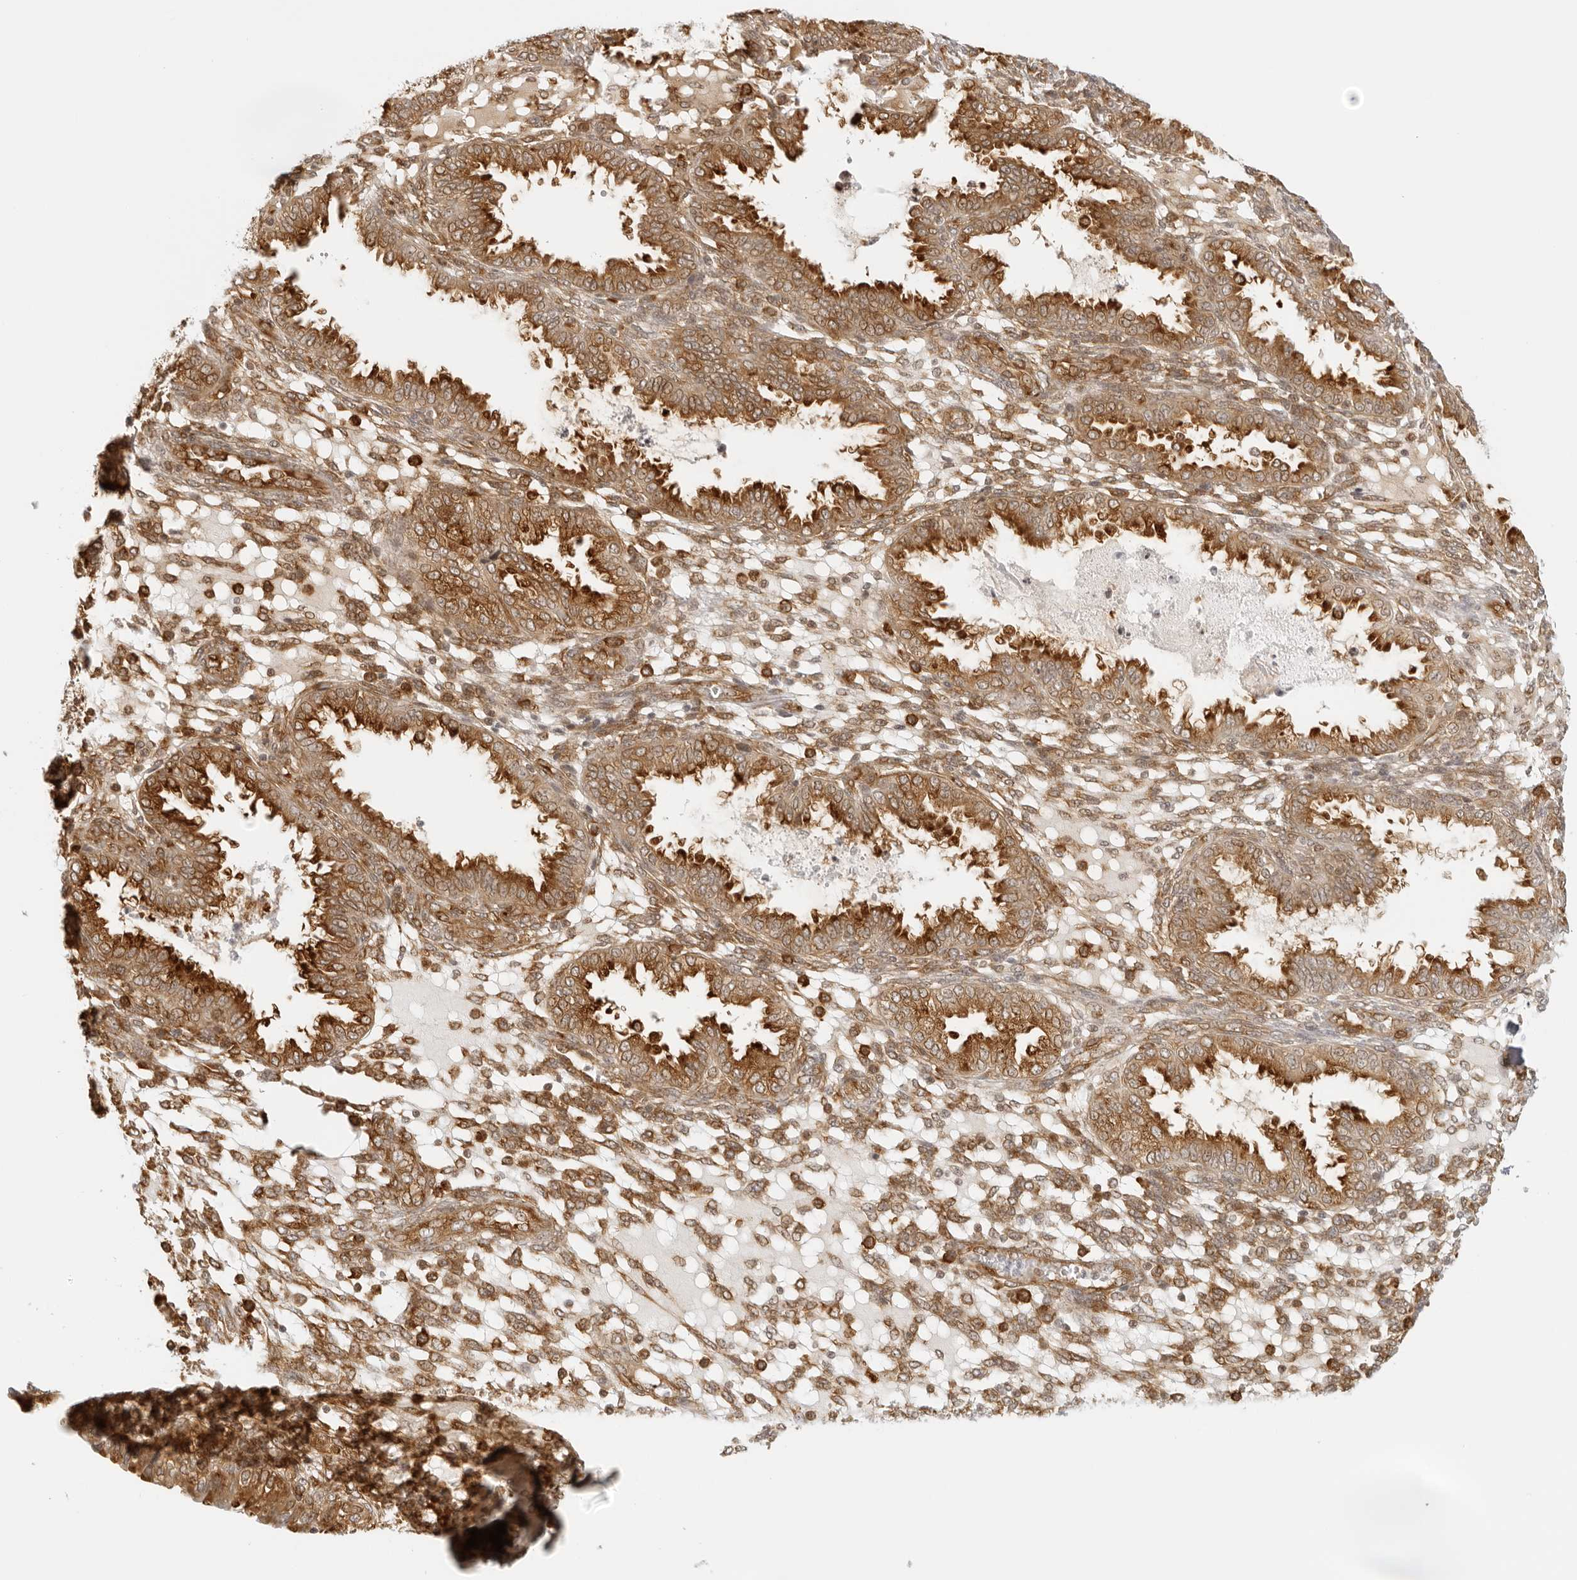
{"staining": {"intensity": "moderate", "quantity": ">75%", "location": "cytoplasmic/membranous,nuclear"}, "tissue": "endometrium", "cell_type": "Cells in endometrial stroma", "image_type": "normal", "snomed": [{"axis": "morphology", "description": "Normal tissue, NOS"}, {"axis": "topography", "description": "Endometrium"}], "caption": "Cells in endometrial stroma demonstrate medium levels of moderate cytoplasmic/membranous,nuclear positivity in approximately >75% of cells in unremarkable human endometrium. (IHC, brightfield microscopy, high magnification).", "gene": "EIF4G1", "patient": {"sex": "female", "age": 33}}